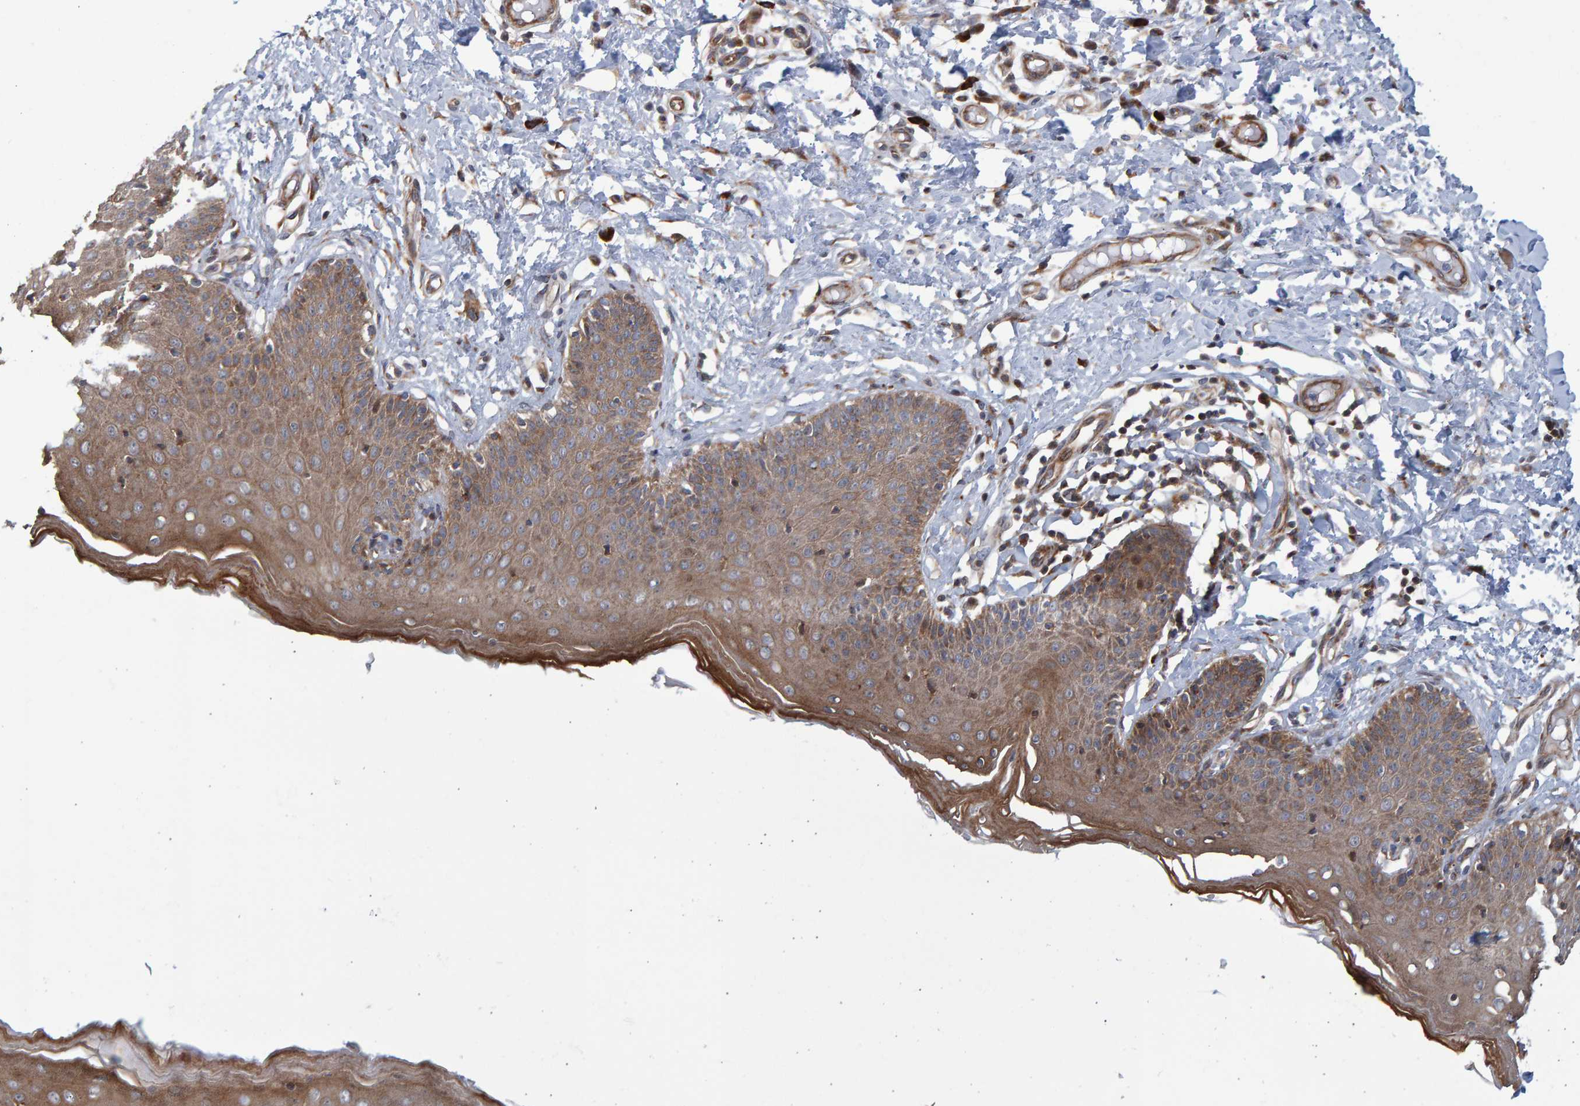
{"staining": {"intensity": "moderate", "quantity": ">75%", "location": "cytoplasmic/membranous"}, "tissue": "skin", "cell_type": "Epidermal cells", "image_type": "normal", "snomed": [{"axis": "morphology", "description": "Normal tissue, NOS"}, {"axis": "topography", "description": "Vulva"}], "caption": "An image of skin stained for a protein exhibits moderate cytoplasmic/membranous brown staining in epidermal cells.", "gene": "LRBA", "patient": {"sex": "female", "age": 66}}